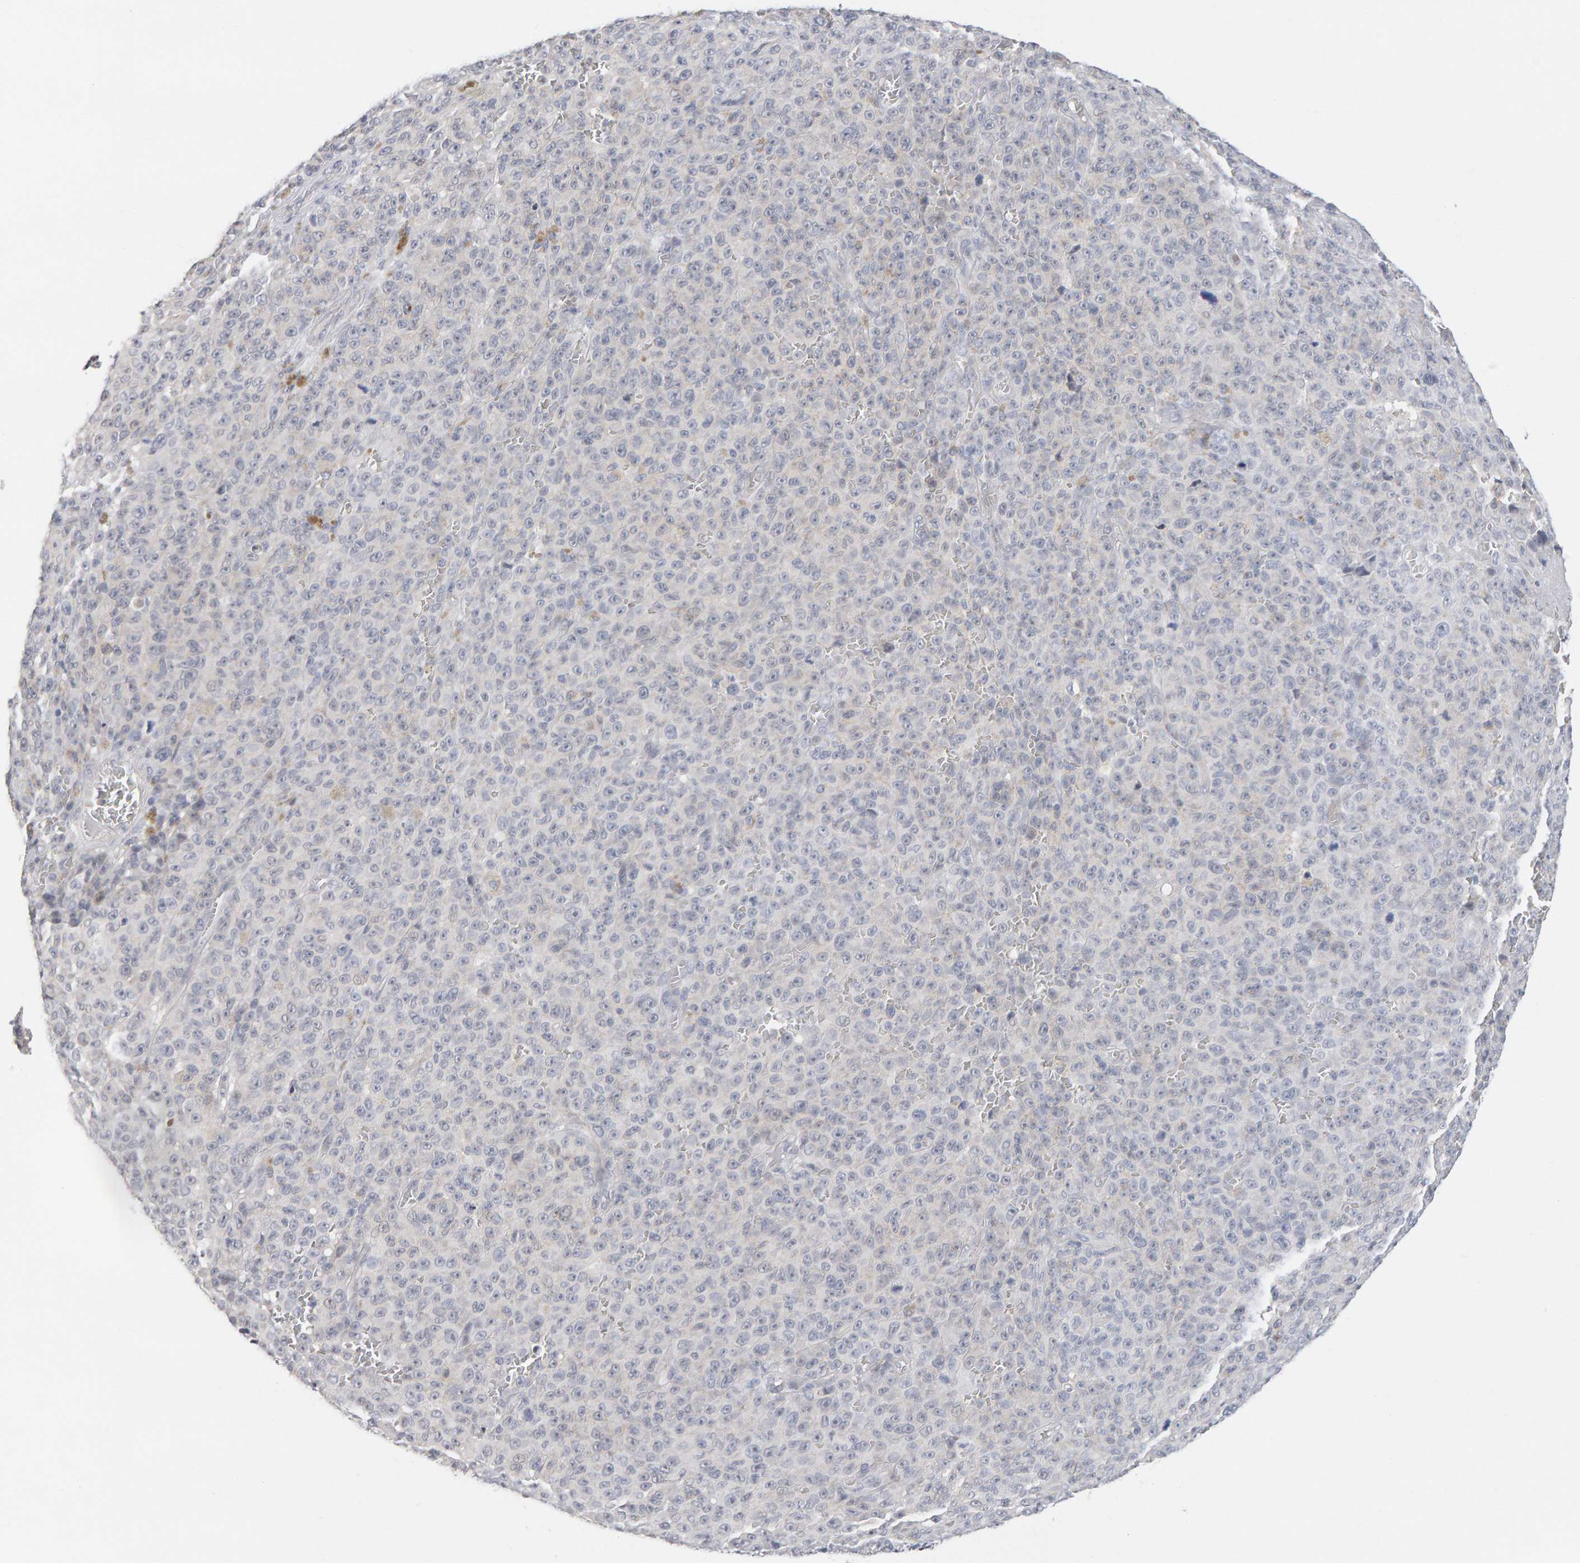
{"staining": {"intensity": "negative", "quantity": "none", "location": "none"}, "tissue": "melanoma", "cell_type": "Tumor cells", "image_type": "cancer", "snomed": [{"axis": "morphology", "description": "Malignant melanoma, NOS"}, {"axis": "topography", "description": "Skin"}], "caption": "Photomicrograph shows no significant protein expression in tumor cells of melanoma.", "gene": "HNF4A", "patient": {"sex": "female", "age": 82}}